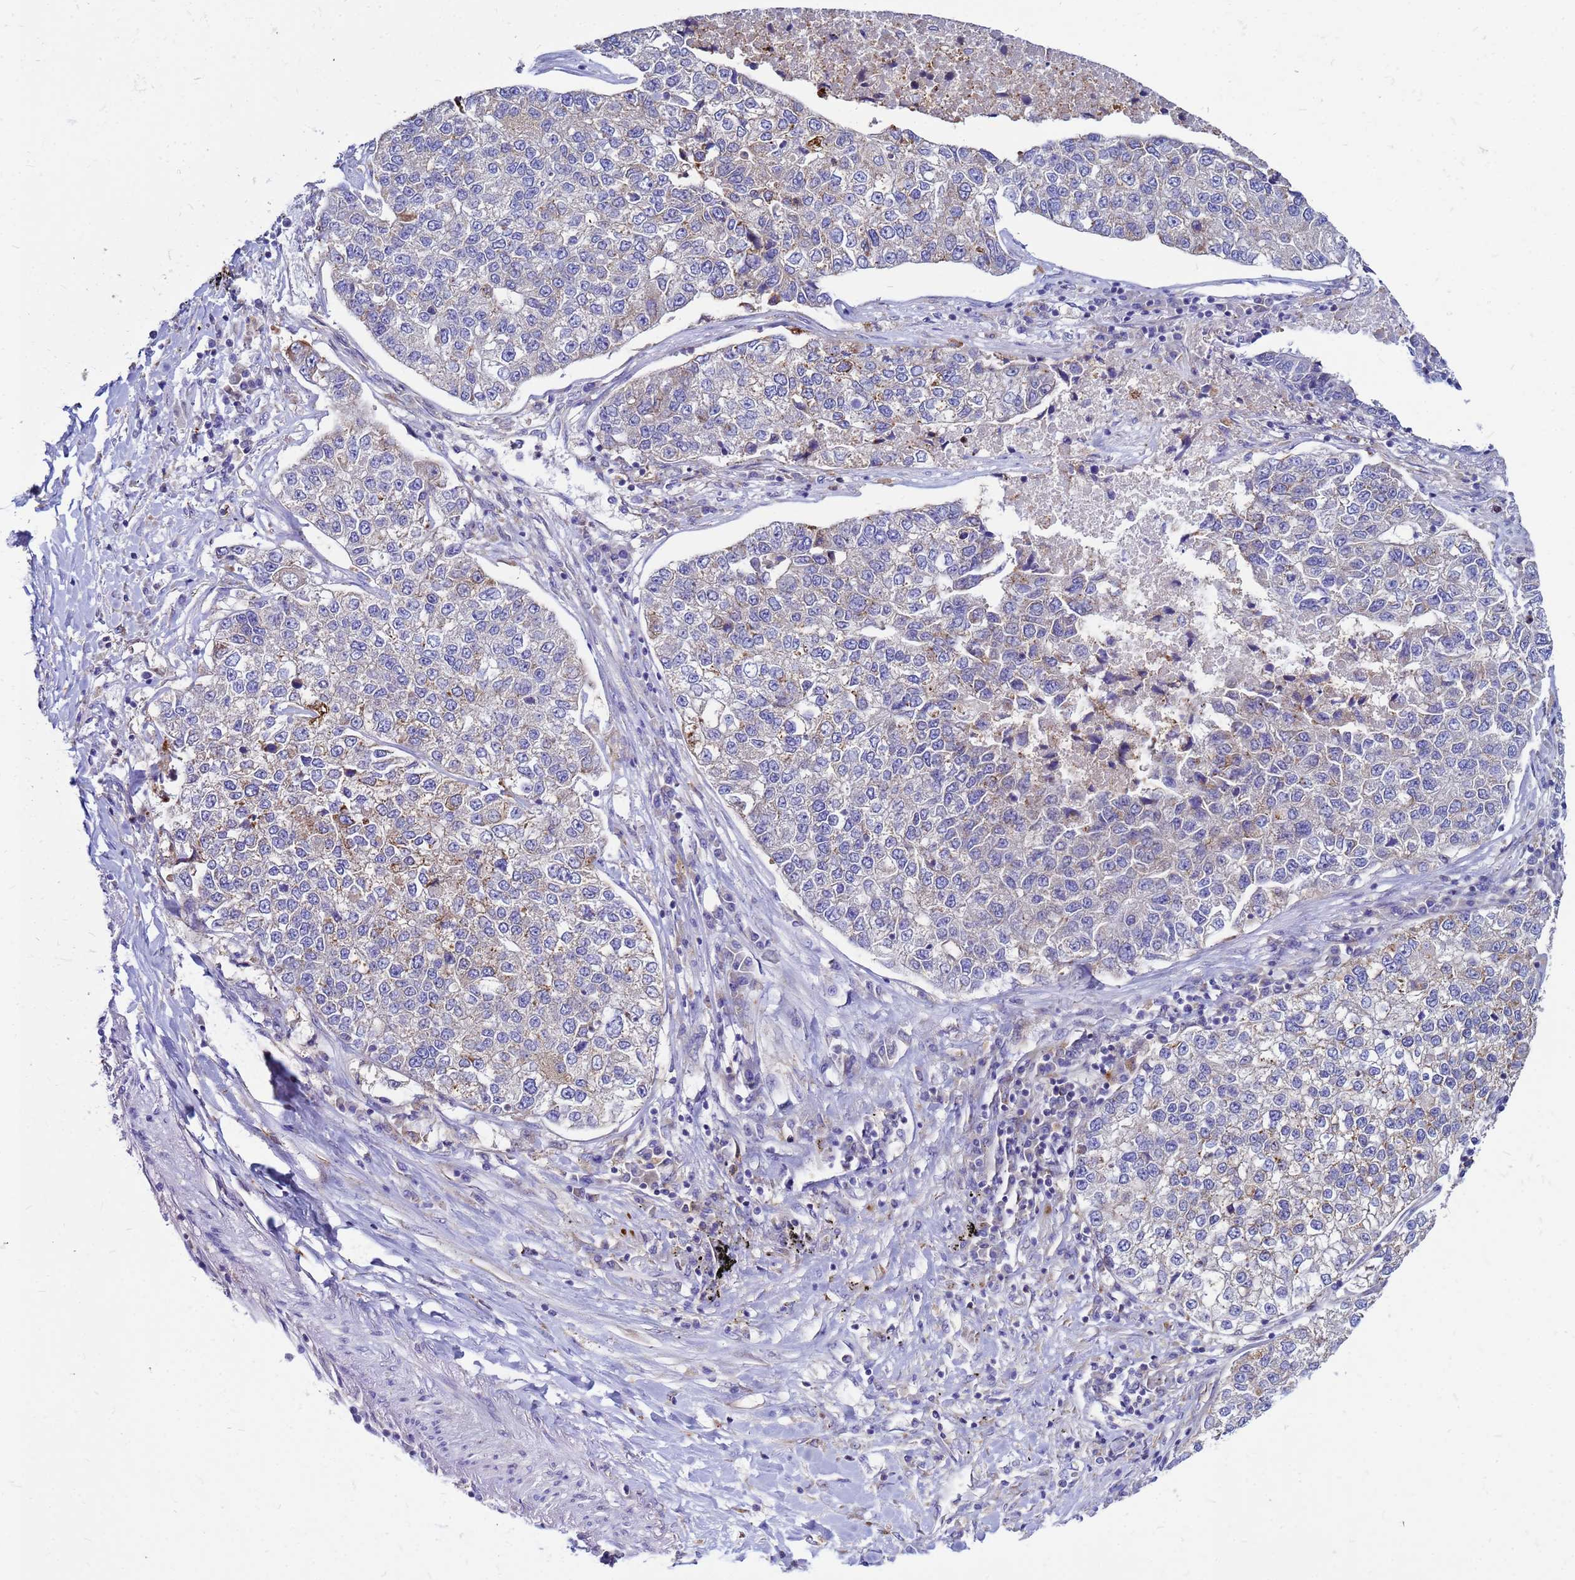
{"staining": {"intensity": "moderate", "quantity": "<25%", "location": "cytoplasmic/membranous"}, "tissue": "lung cancer", "cell_type": "Tumor cells", "image_type": "cancer", "snomed": [{"axis": "morphology", "description": "Adenocarcinoma, NOS"}, {"axis": "topography", "description": "Lung"}], "caption": "A brown stain highlights moderate cytoplasmic/membranous expression of a protein in human adenocarcinoma (lung) tumor cells.", "gene": "FHIP1A", "patient": {"sex": "male", "age": 49}}